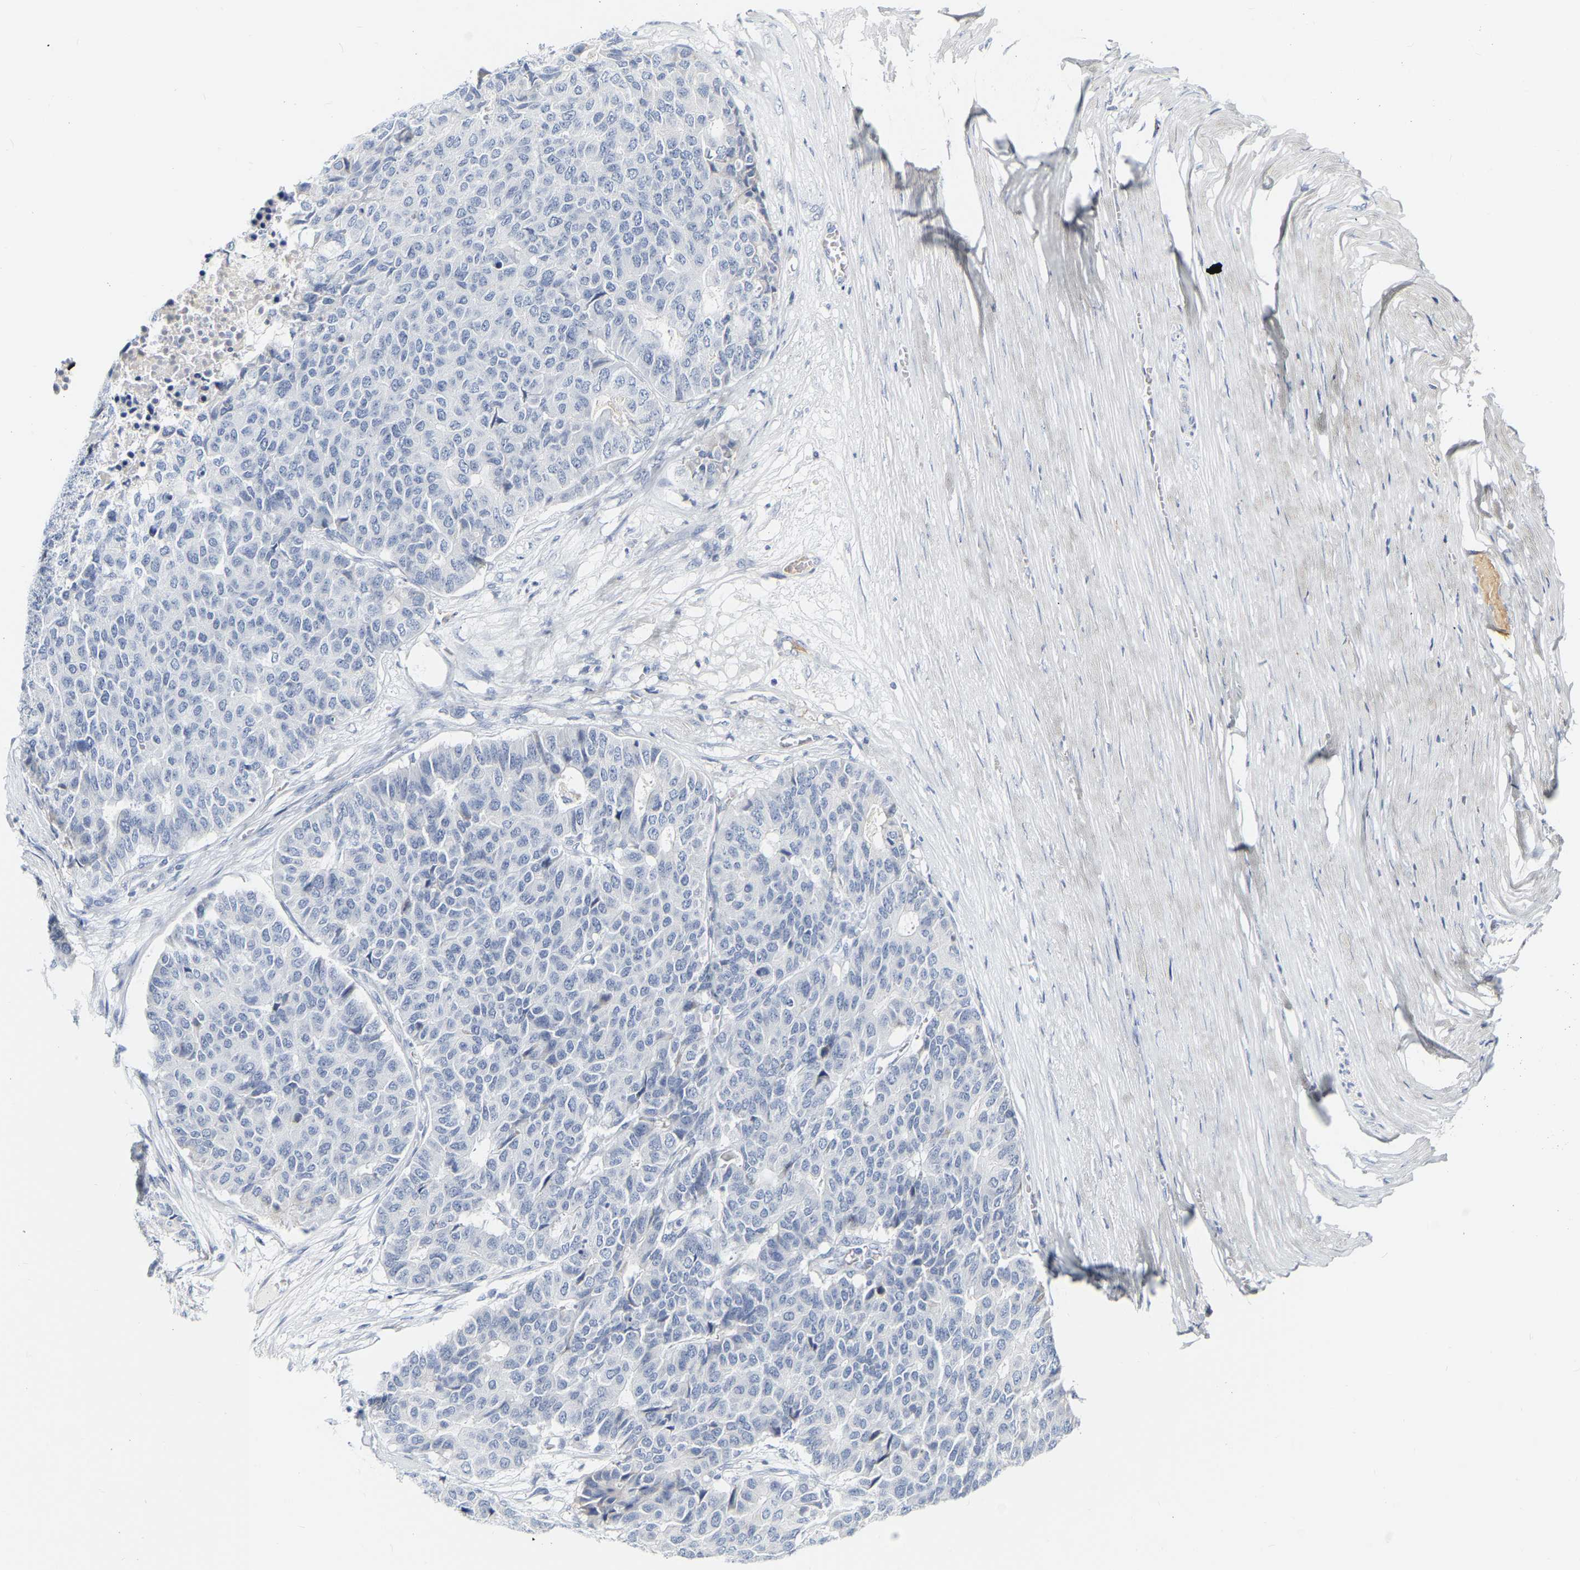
{"staining": {"intensity": "negative", "quantity": "none", "location": "none"}, "tissue": "pancreatic cancer", "cell_type": "Tumor cells", "image_type": "cancer", "snomed": [{"axis": "morphology", "description": "Adenocarcinoma, NOS"}, {"axis": "topography", "description": "Pancreas"}], "caption": "Protein analysis of pancreatic cancer (adenocarcinoma) demonstrates no significant positivity in tumor cells. (Brightfield microscopy of DAB IHC at high magnification).", "gene": "GNAS", "patient": {"sex": "male", "age": 50}}